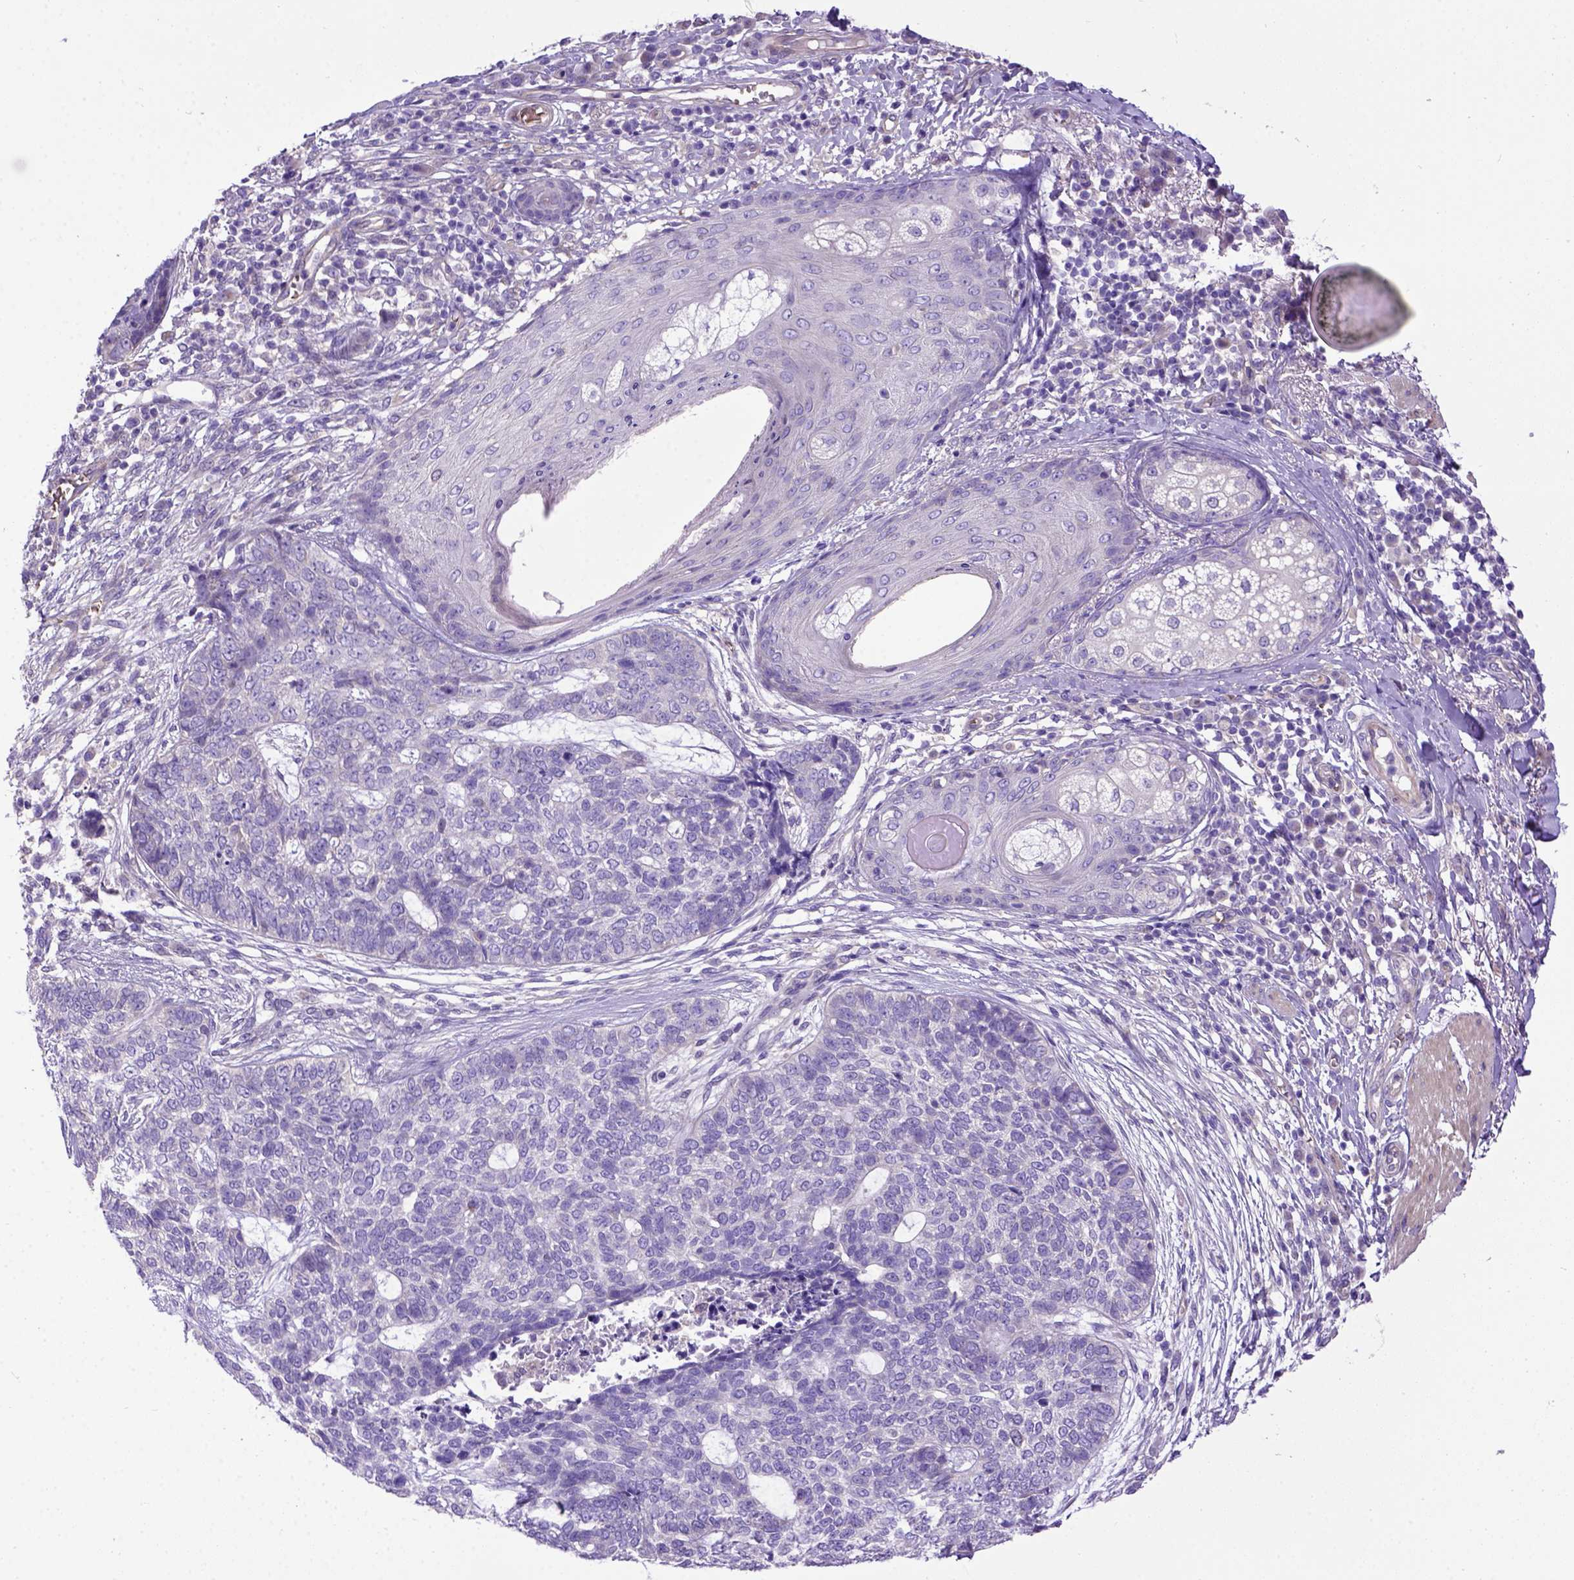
{"staining": {"intensity": "negative", "quantity": "none", "location": "none"}, "tissue": "skin cancer", "cell_type": "Tumor cells", "image_type": "cancer", "snomed": [{"axis": "morphology", "description": "Basal cell carcinoma"}, {"axis": "topography", "description": "Skin"}], "caption": "The micrograph demonstrates no significant expression in tumor cells of skin cancer. (DAB IHC visualized using brightfield microscopy, high magnification).", "gene": "ADAM12", "patient": {"sex": "female", "age": 69}}